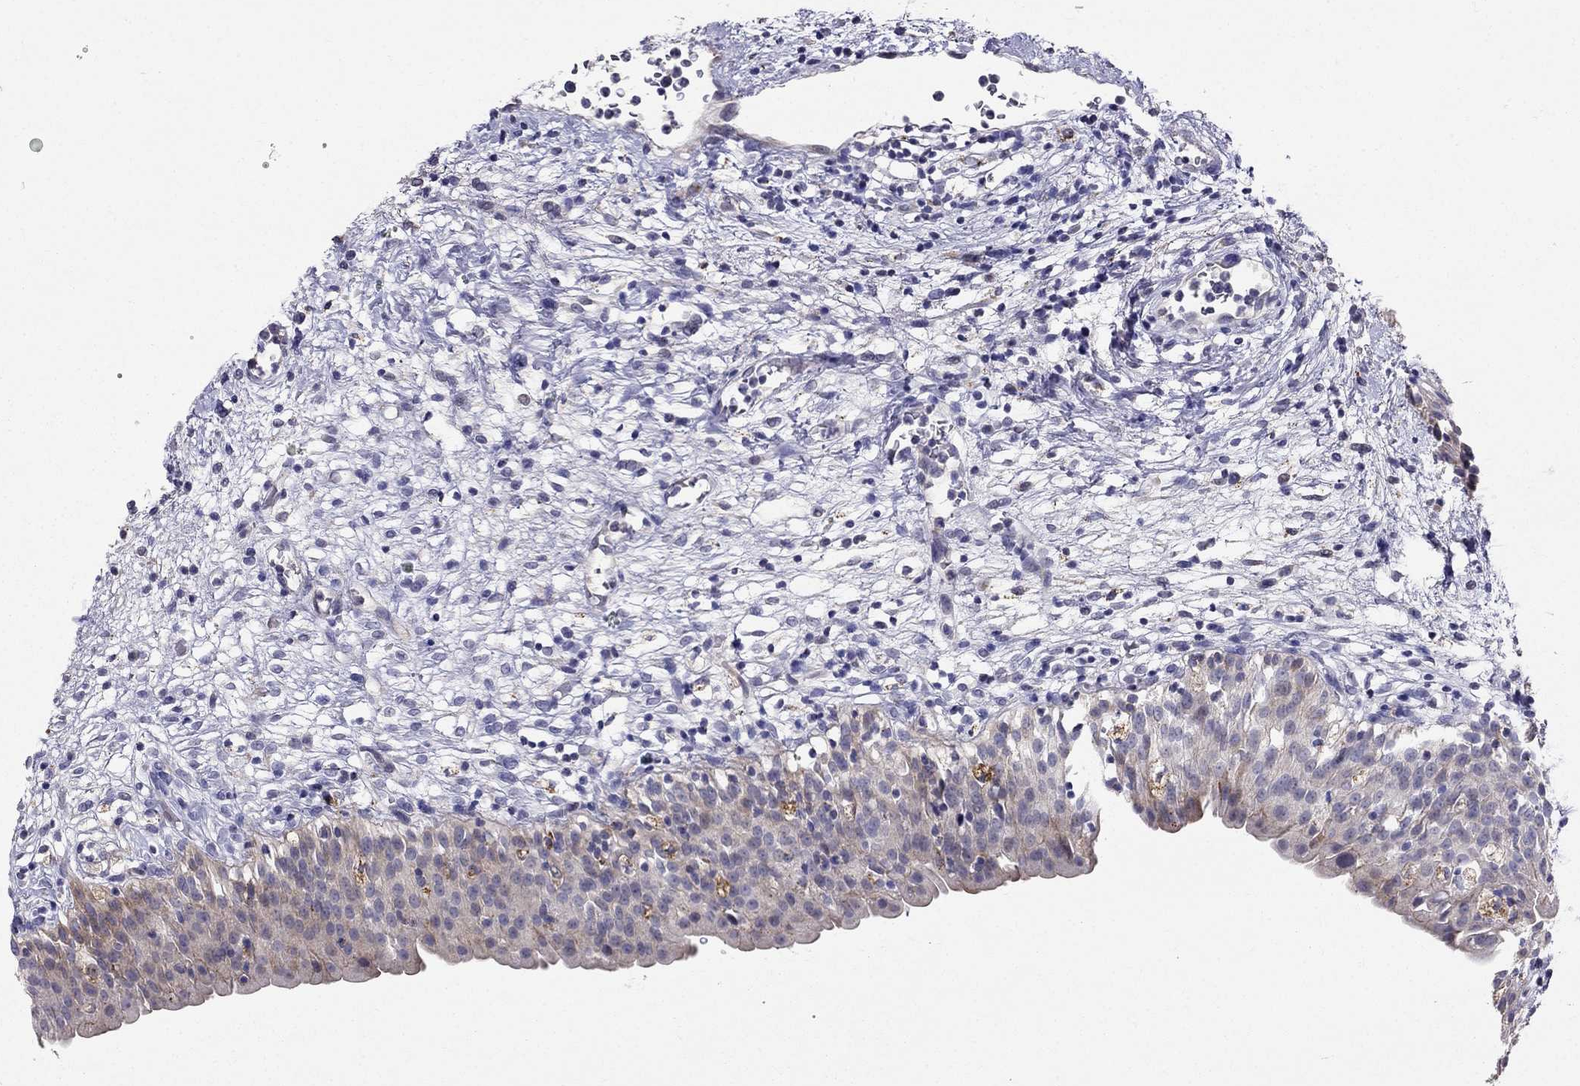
{"staining": {"intensity": "negative", "quantity": "none", "location": "none"}, "tissue": "urinary bladder", "cell_type": "Urothelial cells", "image_type": "normal", "snomed": [{"axis": "morphology", "description": "Normal tissue, NOS"}, {"axis": "topography", "description": "Urinary bladder"}], "caption": "The micrograph exhibits no significant expression in urothelial cells of urinary bladder.", "gene": "MAGEB4", "patient": {"sex": "male", "age": 76}}